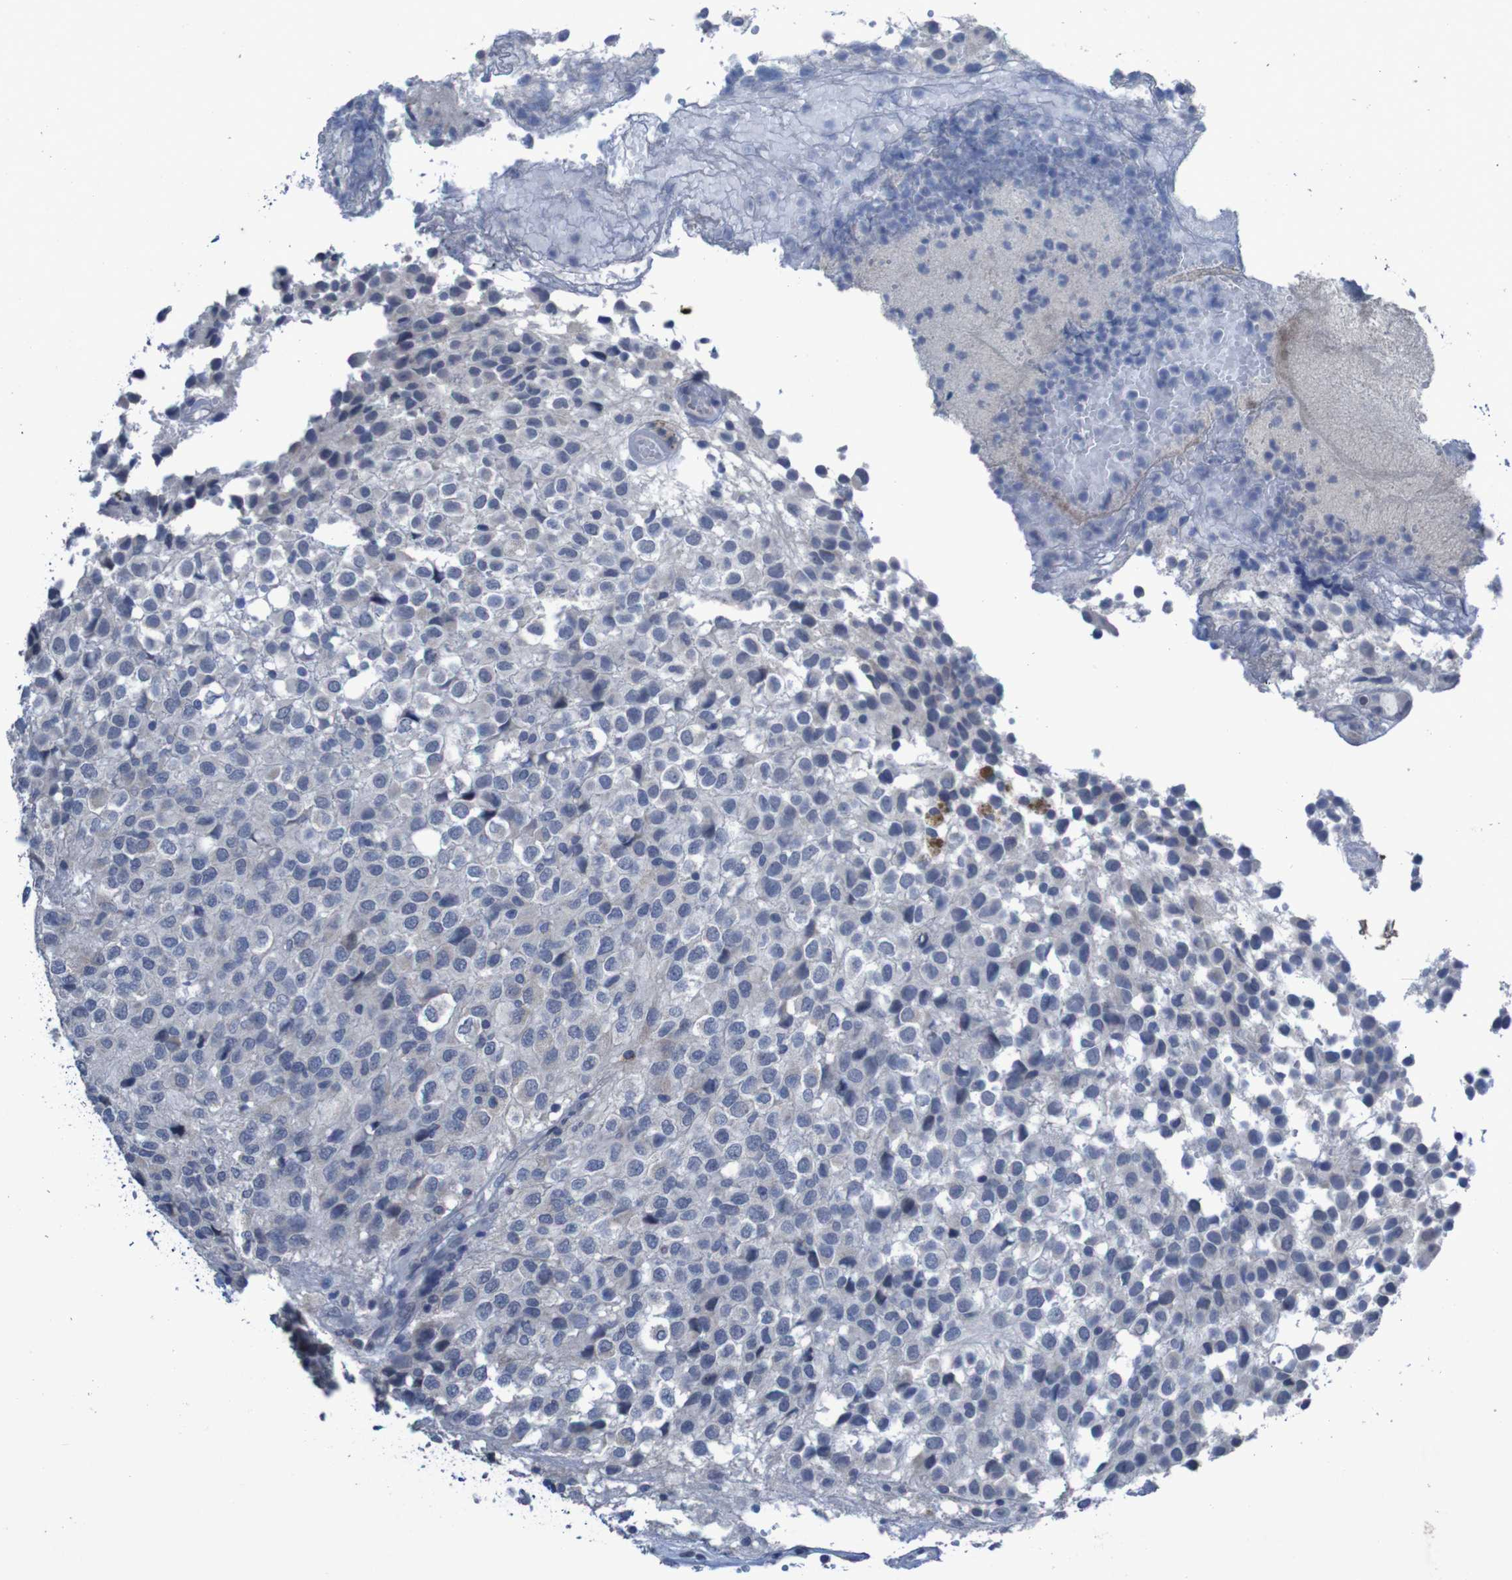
{"staining": {"intensity": "negative", "quantity": "none", "location": "none"}, "tissue": "glioma", "cell_type": "Tumor cells", "image_type": "cancer", "snomed": [{"axis": "morphology", "description": "Glioma, malignant, High grade"}, {"axis": "topography", "description": "Brain"}], "caption": "This is a image of IHC staining of malignant glioma (high-grade), which shows no staining in tumor cells.", "gene": "CLDN18", "patient": {"sex": "male", "age": 32}}